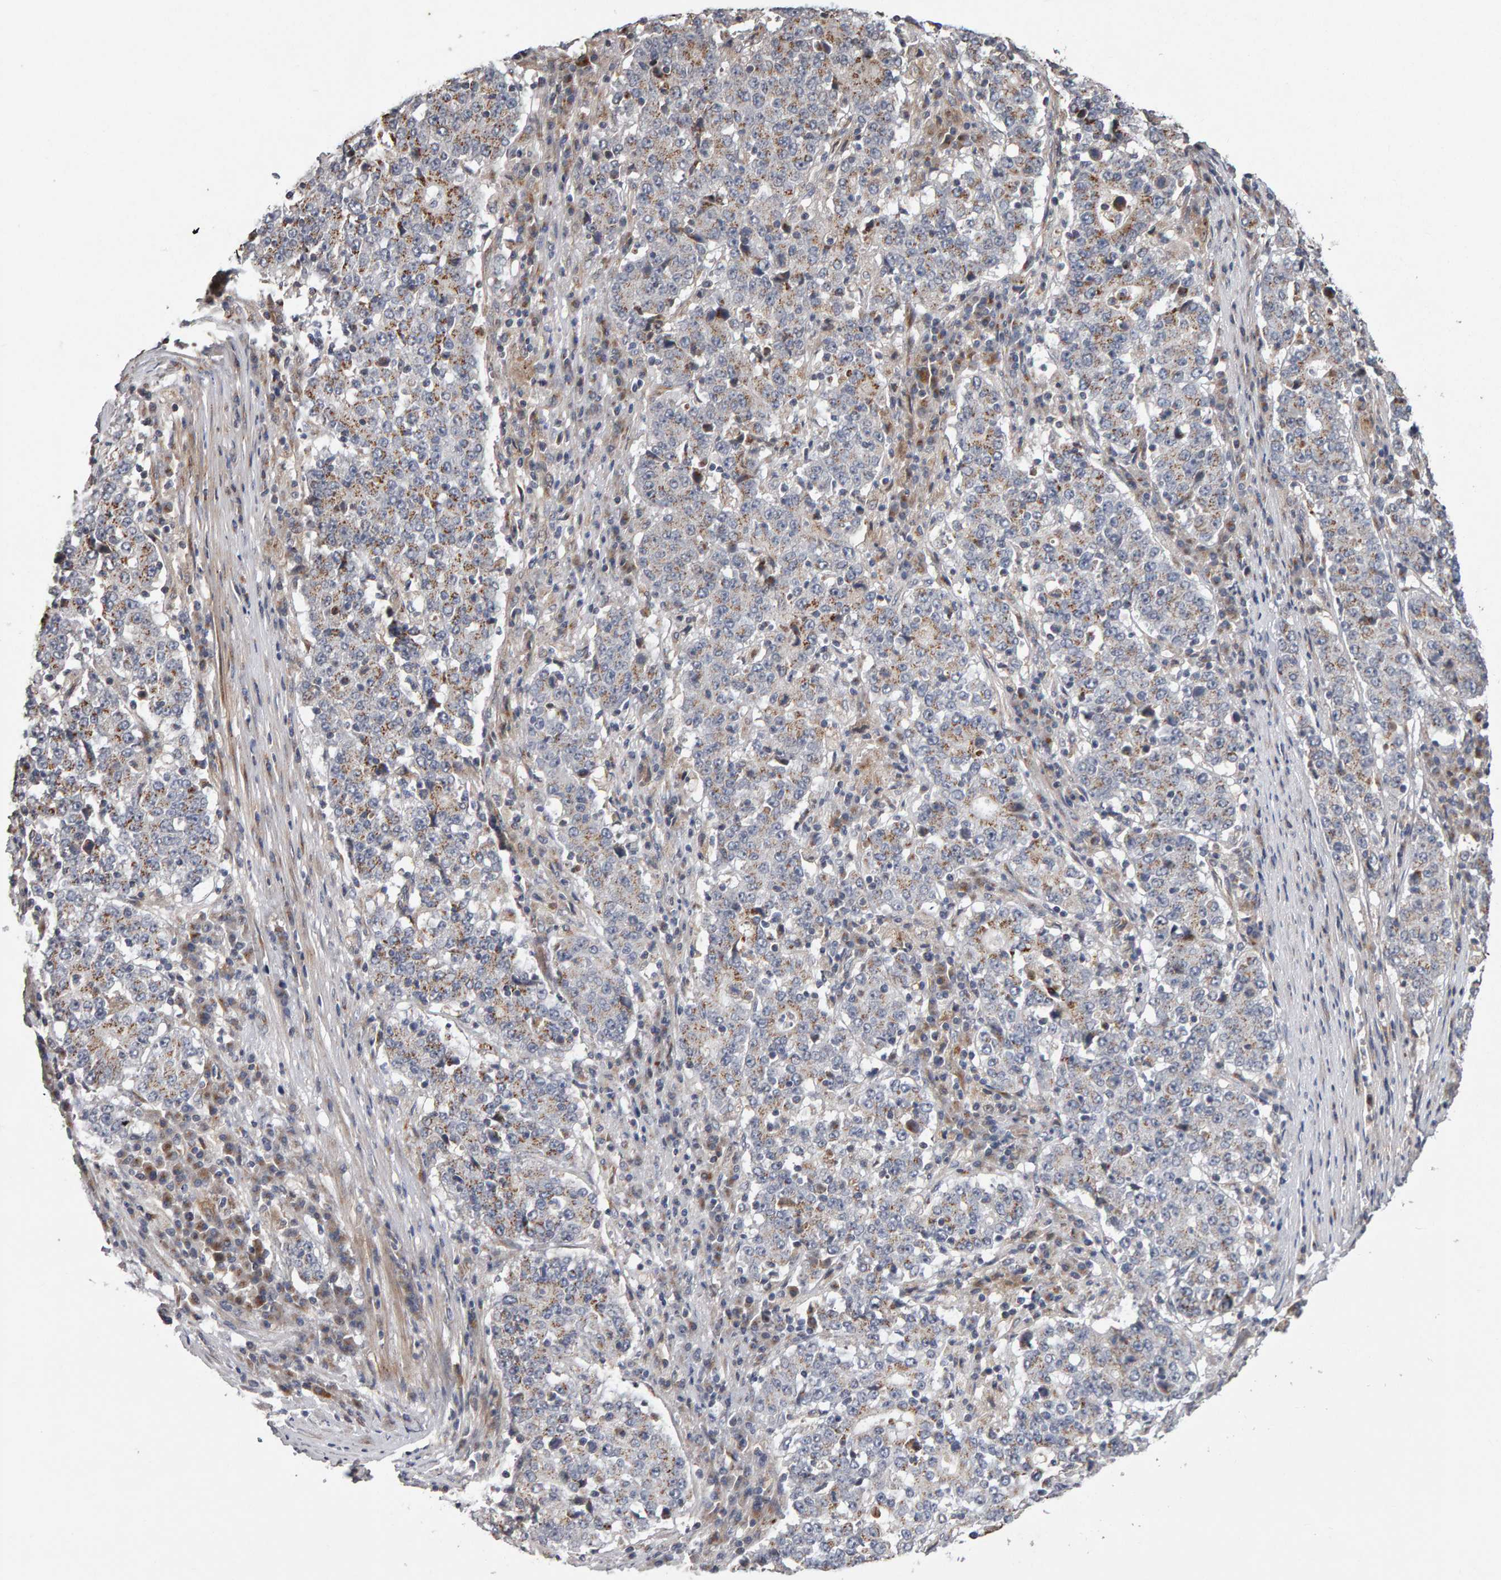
{"staining": {"intensity": "moderate", "quantity": "25%-75%", "location": "cytoplasmic/membranous"}, "tissue": "stomach cancer", "cell_type": "Tumor cells", "image_type": "cancer", "snomed": [{"axis": "morphology", "description": "Adenocarcinoma, NOS"}, {"axis": "topography", "description": "Stomach"}], "caption": "The immunohistochemical stain highlights moderate cytoplasmic/membranous positivity in tumor cells of stomach cancer (adenocarcinoma) tissue.", "gene": "CANT1", "patient": {"sex": "male", "age": 59}}